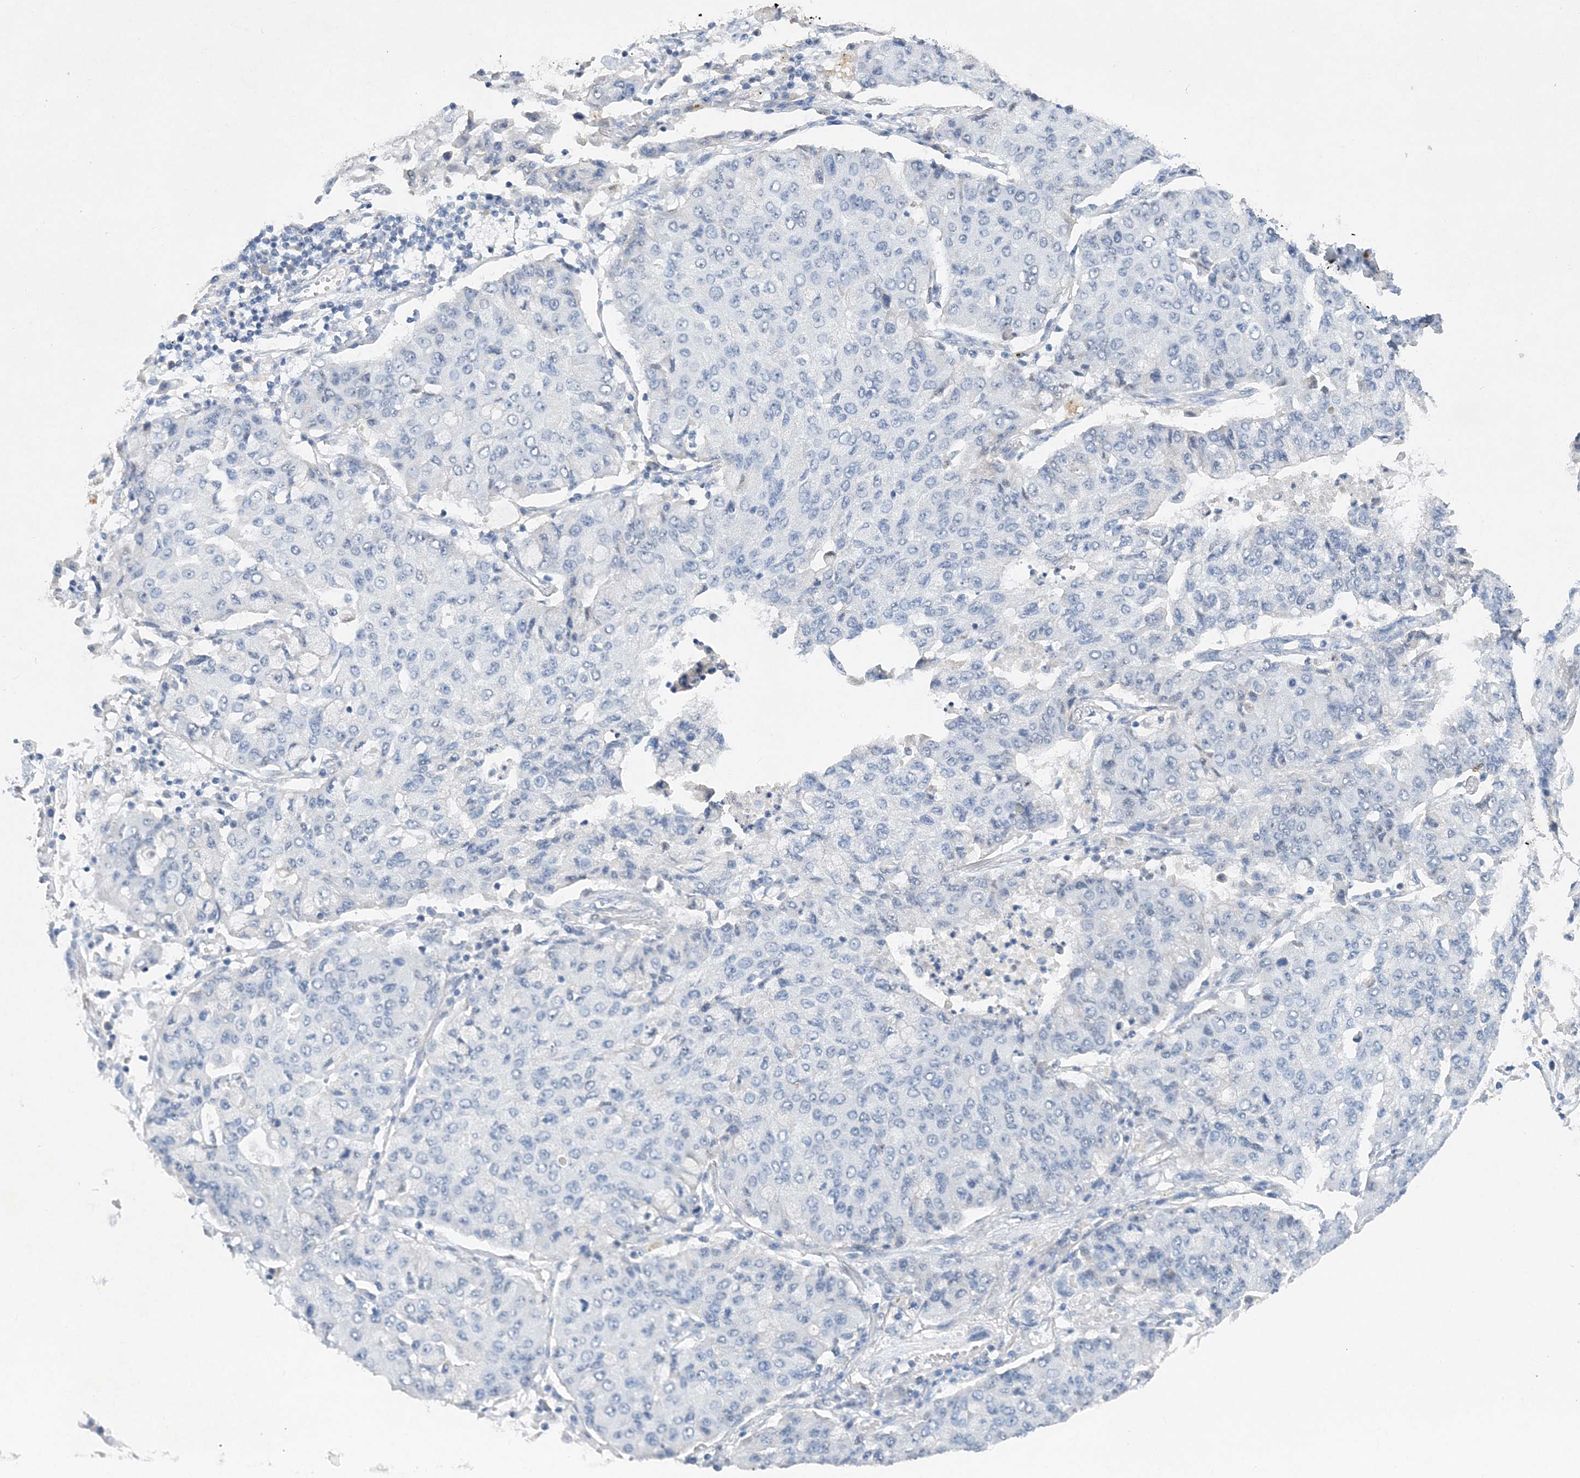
{"staining": {"intensity": "negative", "quantity": "none", "location": "none"}, "tissue": "lung cancer", "cell_type": "Tumor cells", "image_type": "cancer", "snomed": [{"axis": "morphology", "description": "Squamous cell carcinoma, NOS"}, {"axis": "topography", "description": "Lung"}], "caption": "Immunohistochemical staining of lung cancer (squamous cell carcinoma) reveals no significant staining in tumor cells.", "gene": "C11orf58", "patient": {"sex": "male", "age": 74}}